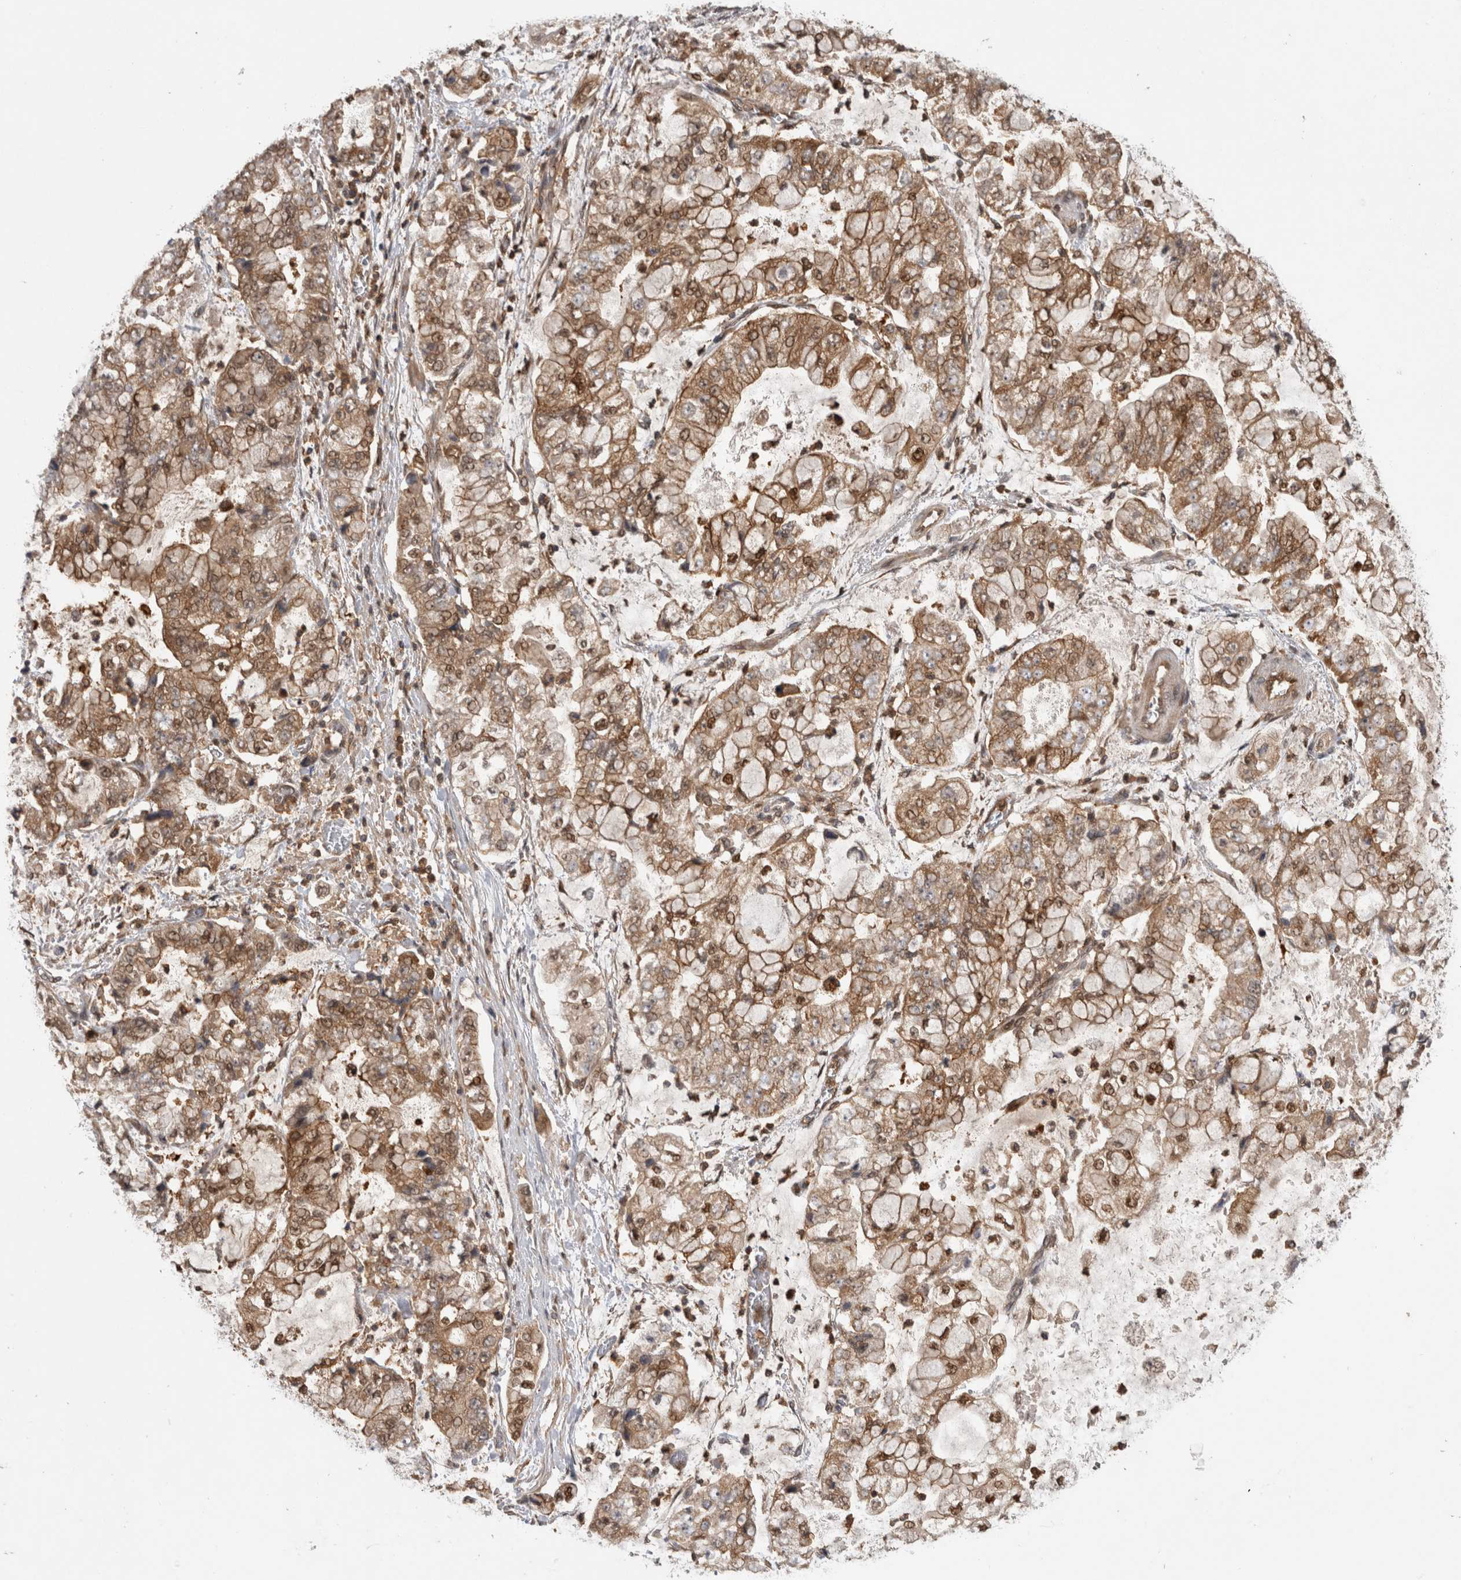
{"staining": {"intensity": "moderate", "quantity": ">75%", "location": "cytoplasmic/membranous,nuclear"}, "tissue": "stomach cancer", "cell_type": "Tumor cells", "image_type": "cancer", "snomed": [{"axis": "morphology", "description": "Adenocarcinoma, NOS"}, {"axis": "topography", "description": "Stomach"}], "caption": "Tumor cells display medium levels of moderate cytoplasmic/membranous and nuclear staining in approximately >75% of cells in stomach cancer.", "gene": "ASTN2", "patient": {"sex": "male", "age": 76}}